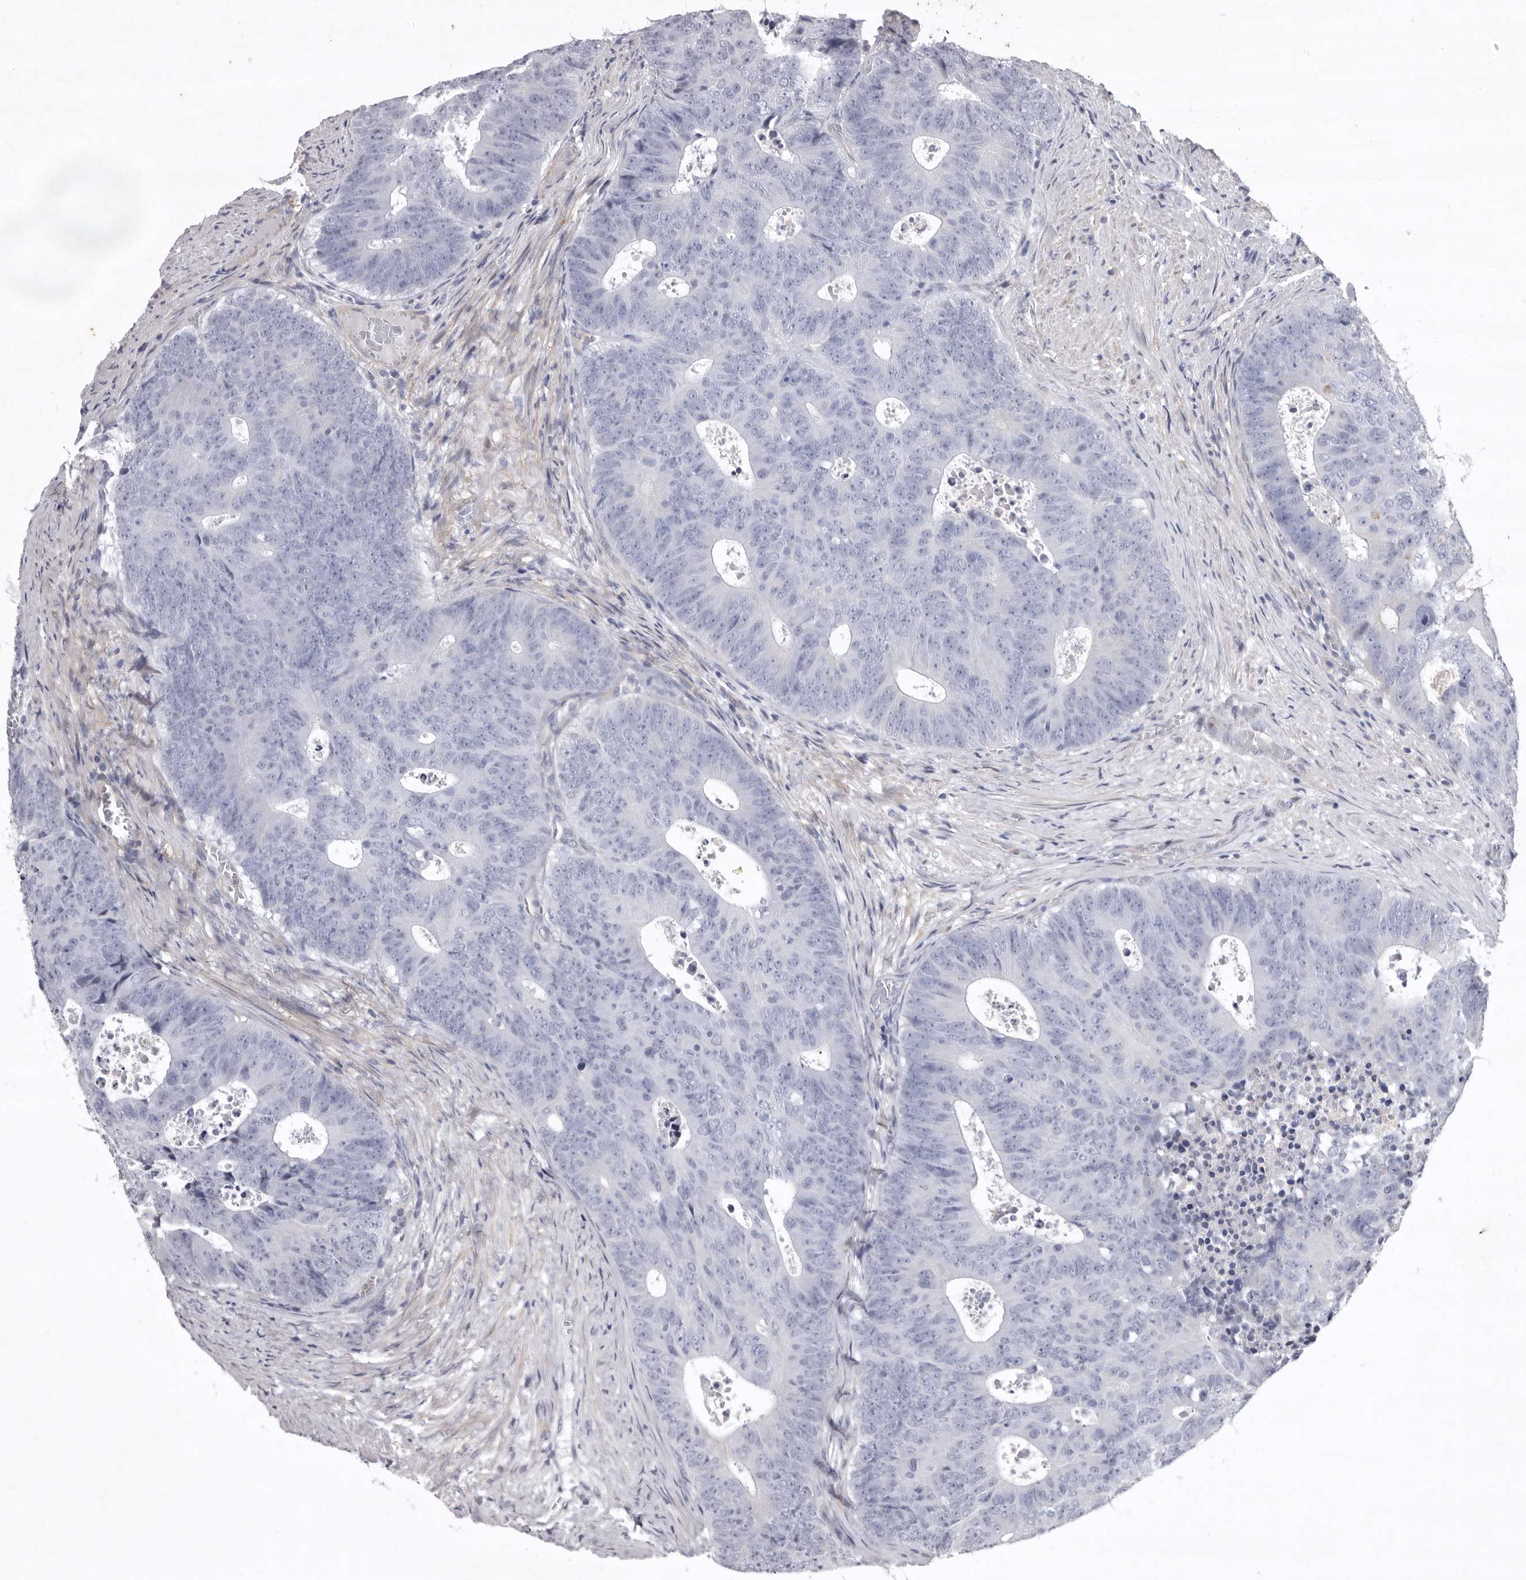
{"staining": {"intensity": "negative", "quantity": "none", "location": "none"}, "tissue": "colorectal cancer", "cell_type": "Tumor cells", "image_type": "cancer", "snomed": [{"axis": "morphology", "description": "Adenocarcinoma, NOS"}, {"axis": "topography", "description": "Colon"}], "caption": "The photomicrograph demonstrates no staining of tumor cells in colorectal cancer. (Stains: DAB (3,3'-diaminobenzidine) immunohistochemistry (IHC) with hematoxylin counter stain, Microscopy: brightfield microscopy at high magnification).", "gene": "NKAIN4", "patient": {"sex": "male", "age": 87}}